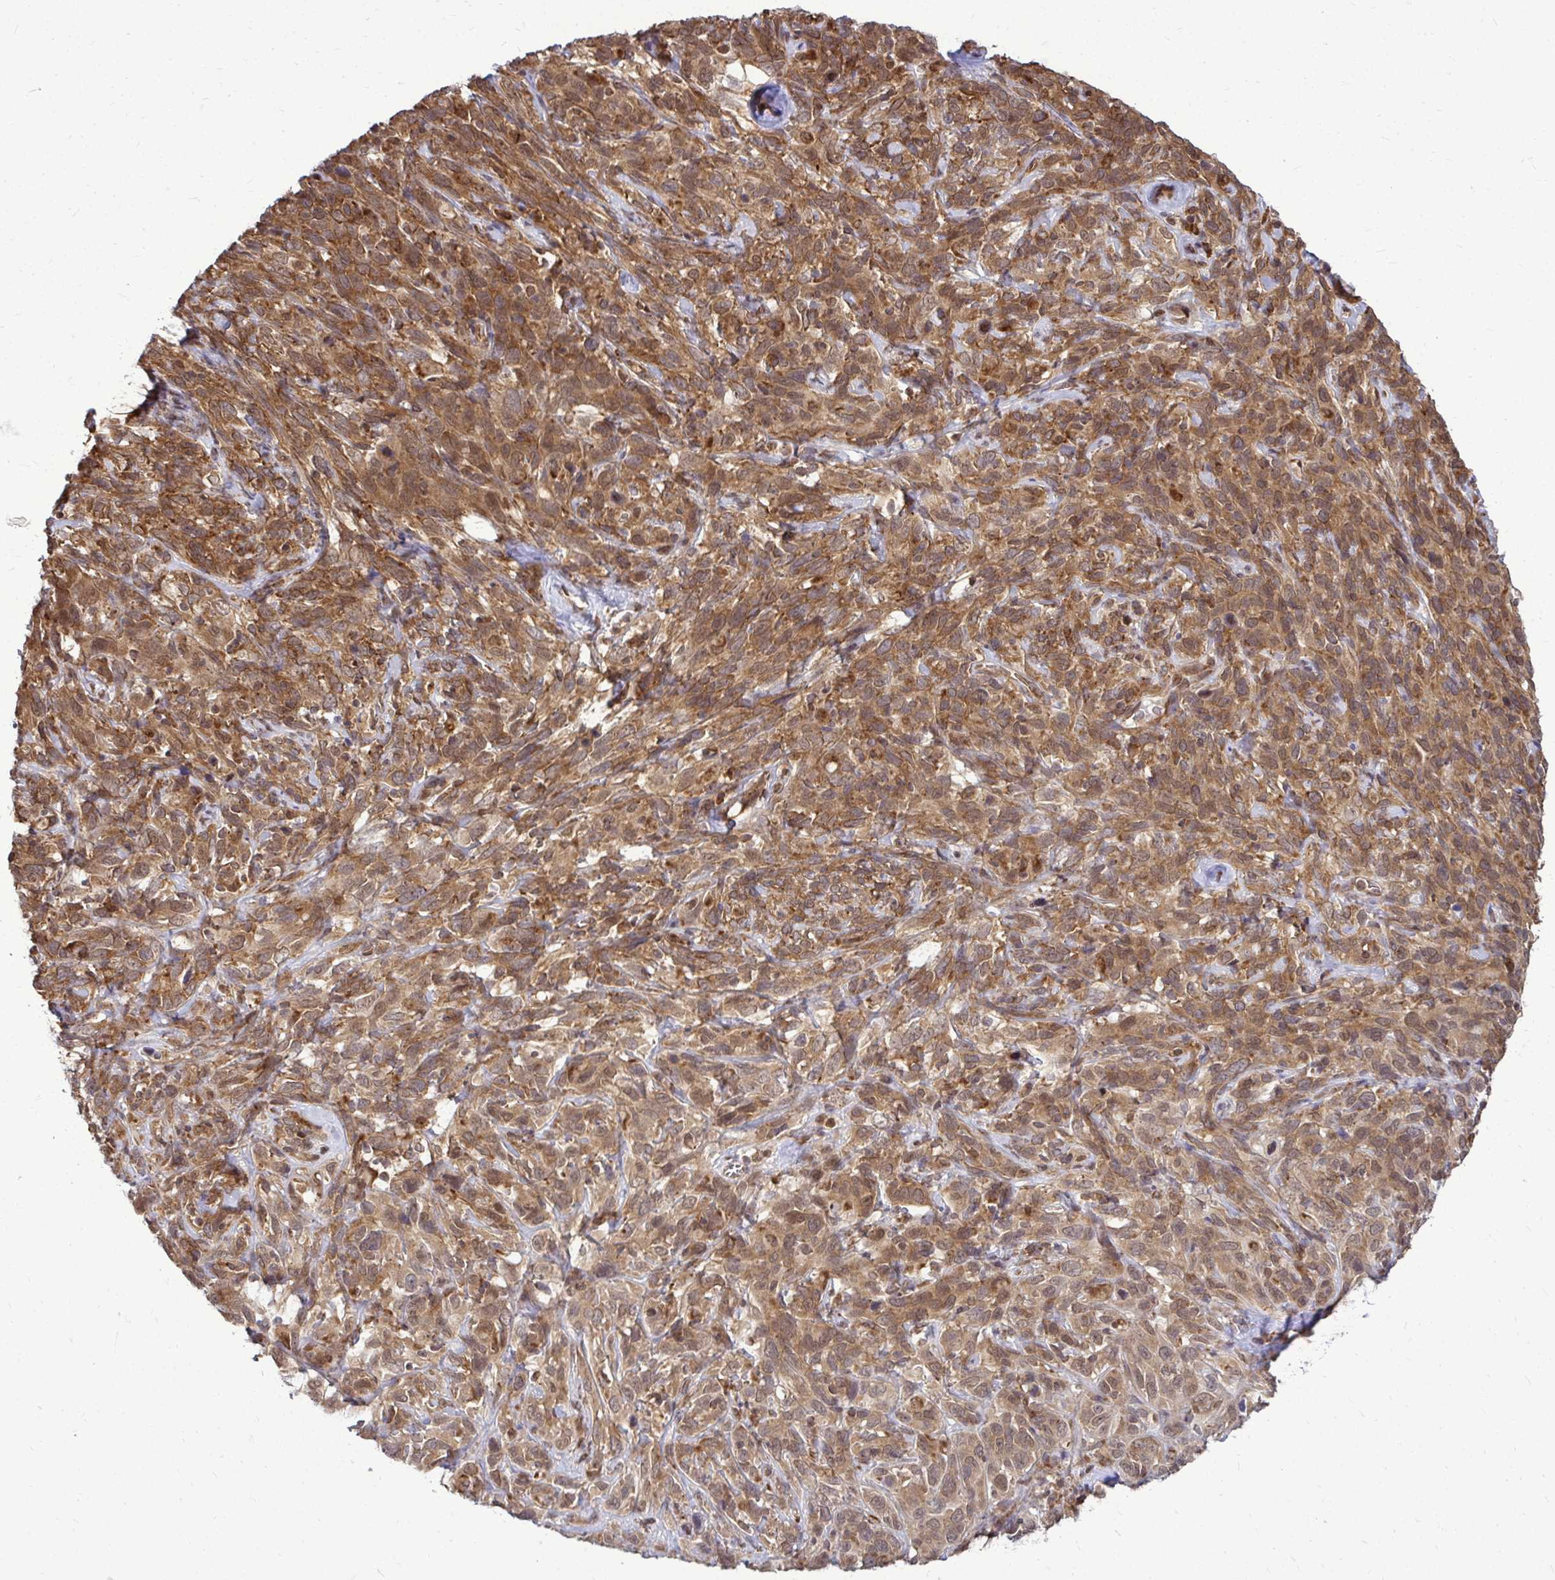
{"staining": {"intensity": "moderate", "quantity": ">75%", "location": "cytoplasmic/membranous"}, "tissue": "cervical cancer", "cell_type": "Tumor cells", "image_type": "cancer", "snomed": [{"axis": "morphology", "description": "Normal tissue, NOS"}, {"axis": "morphology", "description": "Squamous cell carcinoma, NOS"}, {"axis": "topography", "description": "Cervix"}], "caption": "Cervical cancer stained for a protein (brown) shows moderate cytoplasmic/membranous positive expression in about >75% of tumor cells.", "gene": "FMR1", "patient": {"sex": "female", "age": 51}}